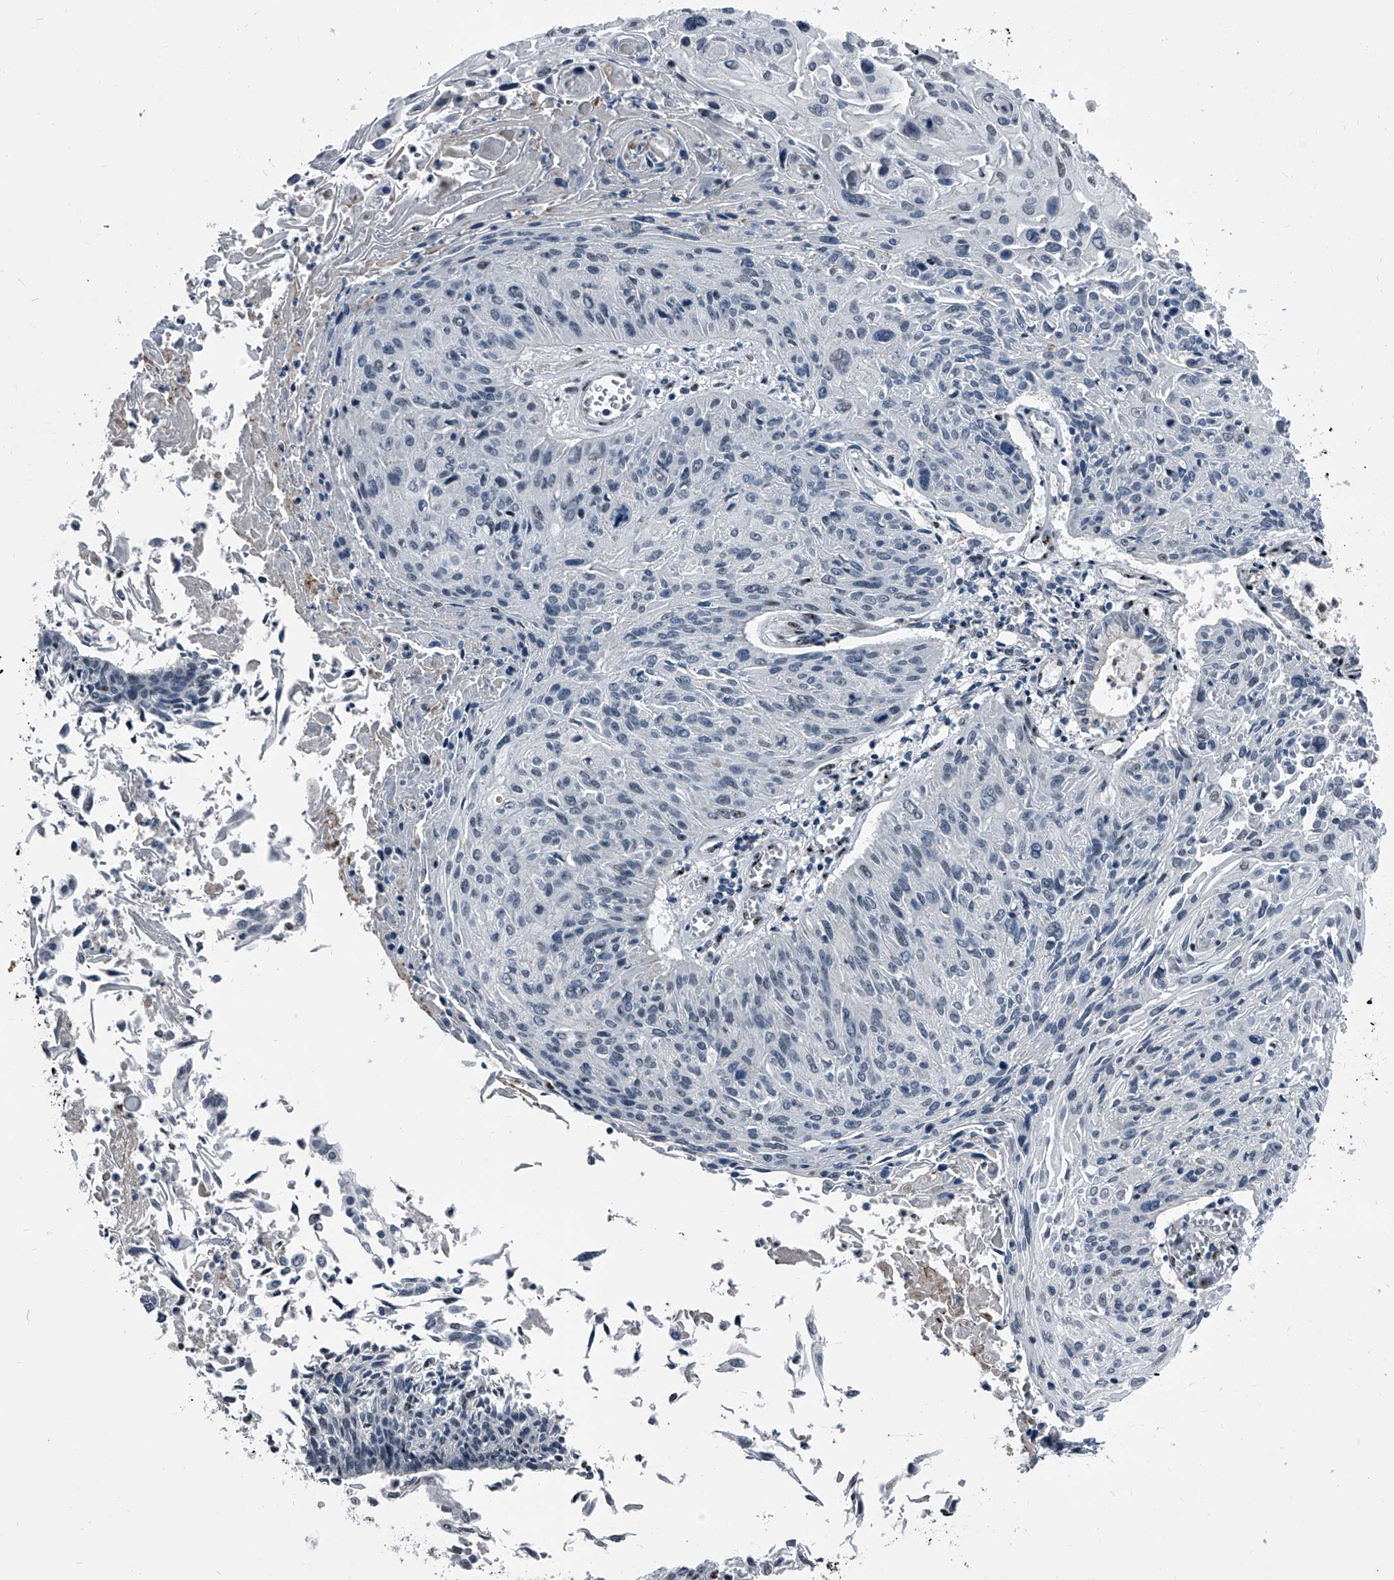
{"staining": {"intensity": "negative", "quantity": "none", "location": "none"}, "tissue": "cervical cancer", "cell_type": "Tumor cells", "image_type": "cancer", "snomed": [{"axis": "morphology", "description": "Squamous cell carcinoma, NOS"}, {"axis": "topography", "description": "Cervix"}], "caption": "High power microscopy image of an immunohistochemistry image of cervical squamous cell carcinoma, revealing no significant expression in tumor cells.", "gene": "MEN1", "patient": {"sex": "female", "age": 51}}